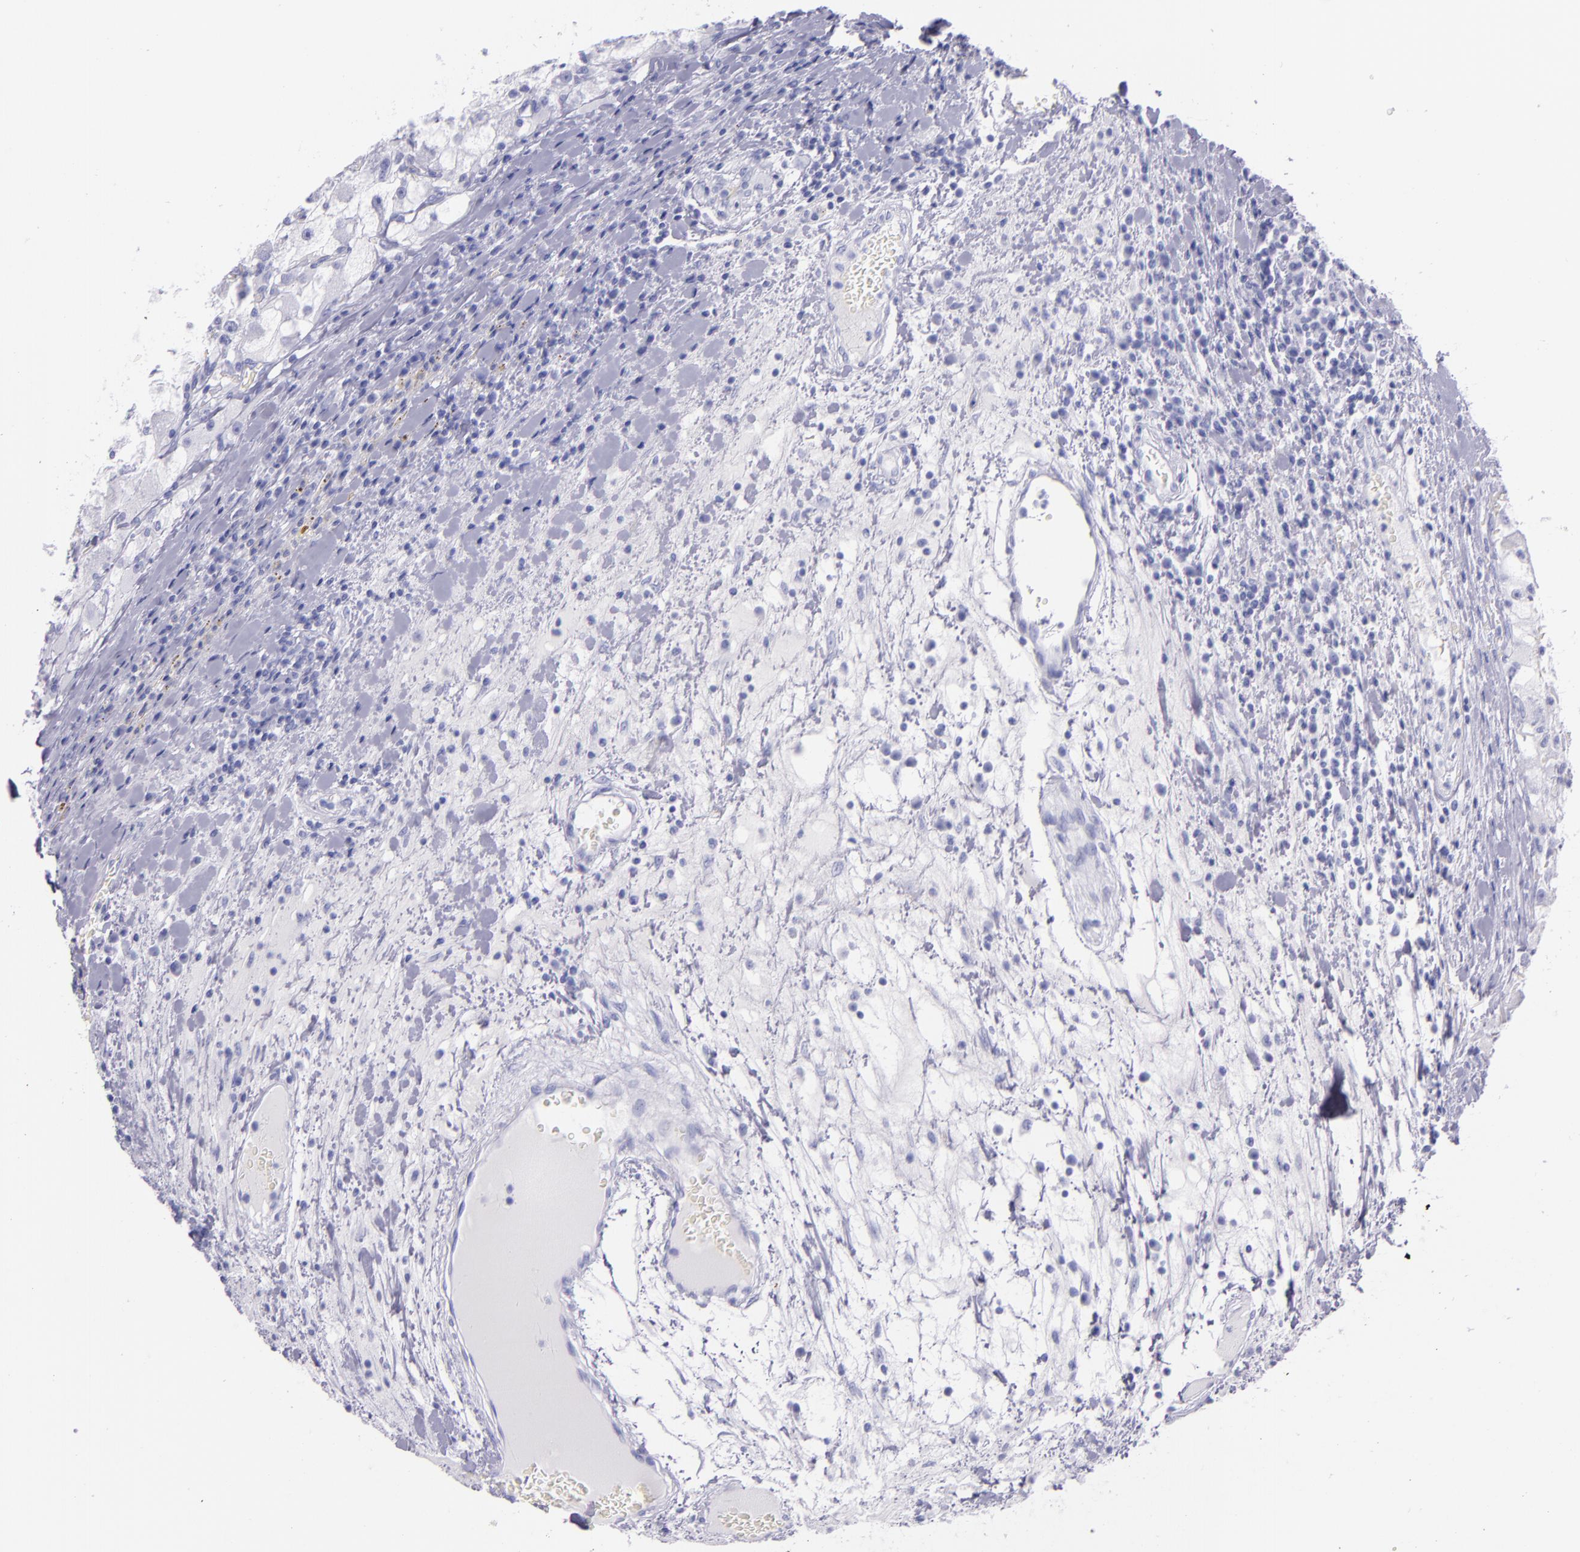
{"staining": {"intensity": "negative", "quantity": "none", "location": "none"}, "tissue": "renal cancer", "cell_type": "Tumor cells", "image_type": "cancer", "snomed": [{"axis": "morphology", "description": "Adenocarcinoma, NOS"}, {"axis": "topography", "description": "Kidney"}], "caption": "Immunohistochemistry of human renal cancer exhibits no staining in tumor cells.", "gene": "SFTPA2", "patient": {"sex": "female", "age": 73}}